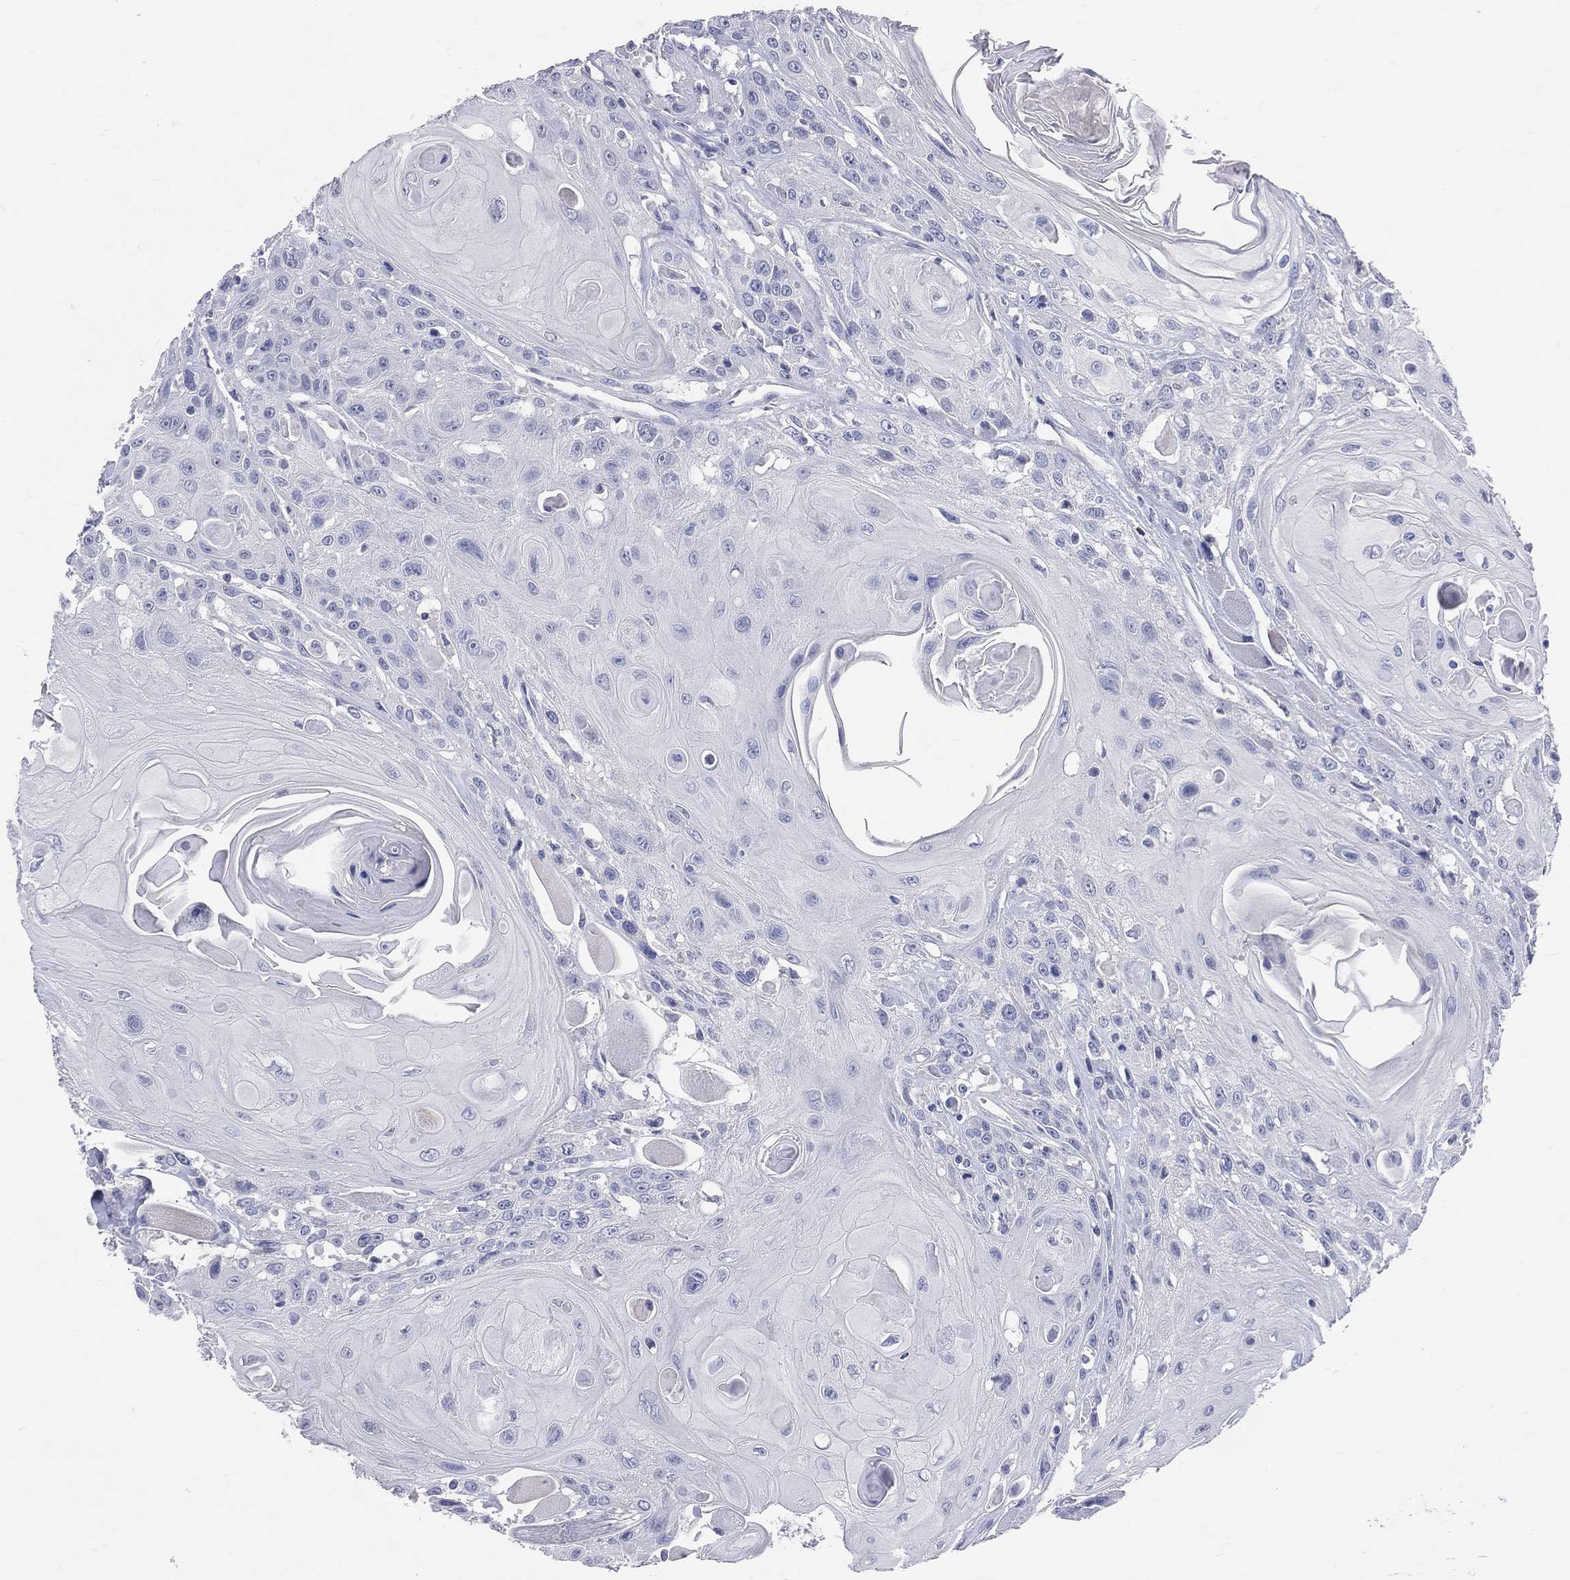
{"staining": {"intensity": "negative", "quantity": "none", "location": "none"}, "tissue": "head and neck cancer", "cell_type": "Tumor cells", "image_type": "cancer", "snomed": [{"axis": "morphology", "description": "Squamous cell carcinoma, NOS"}, {"axis": "topography", "description": "Head-Neck"}], "caption": "The photomicrograph shows no significant staining in tumor cells of head and neck cancer (squamous cell carcinoma).", "gene": "LAT", "patient": {"sex": "female", "age": 59}}